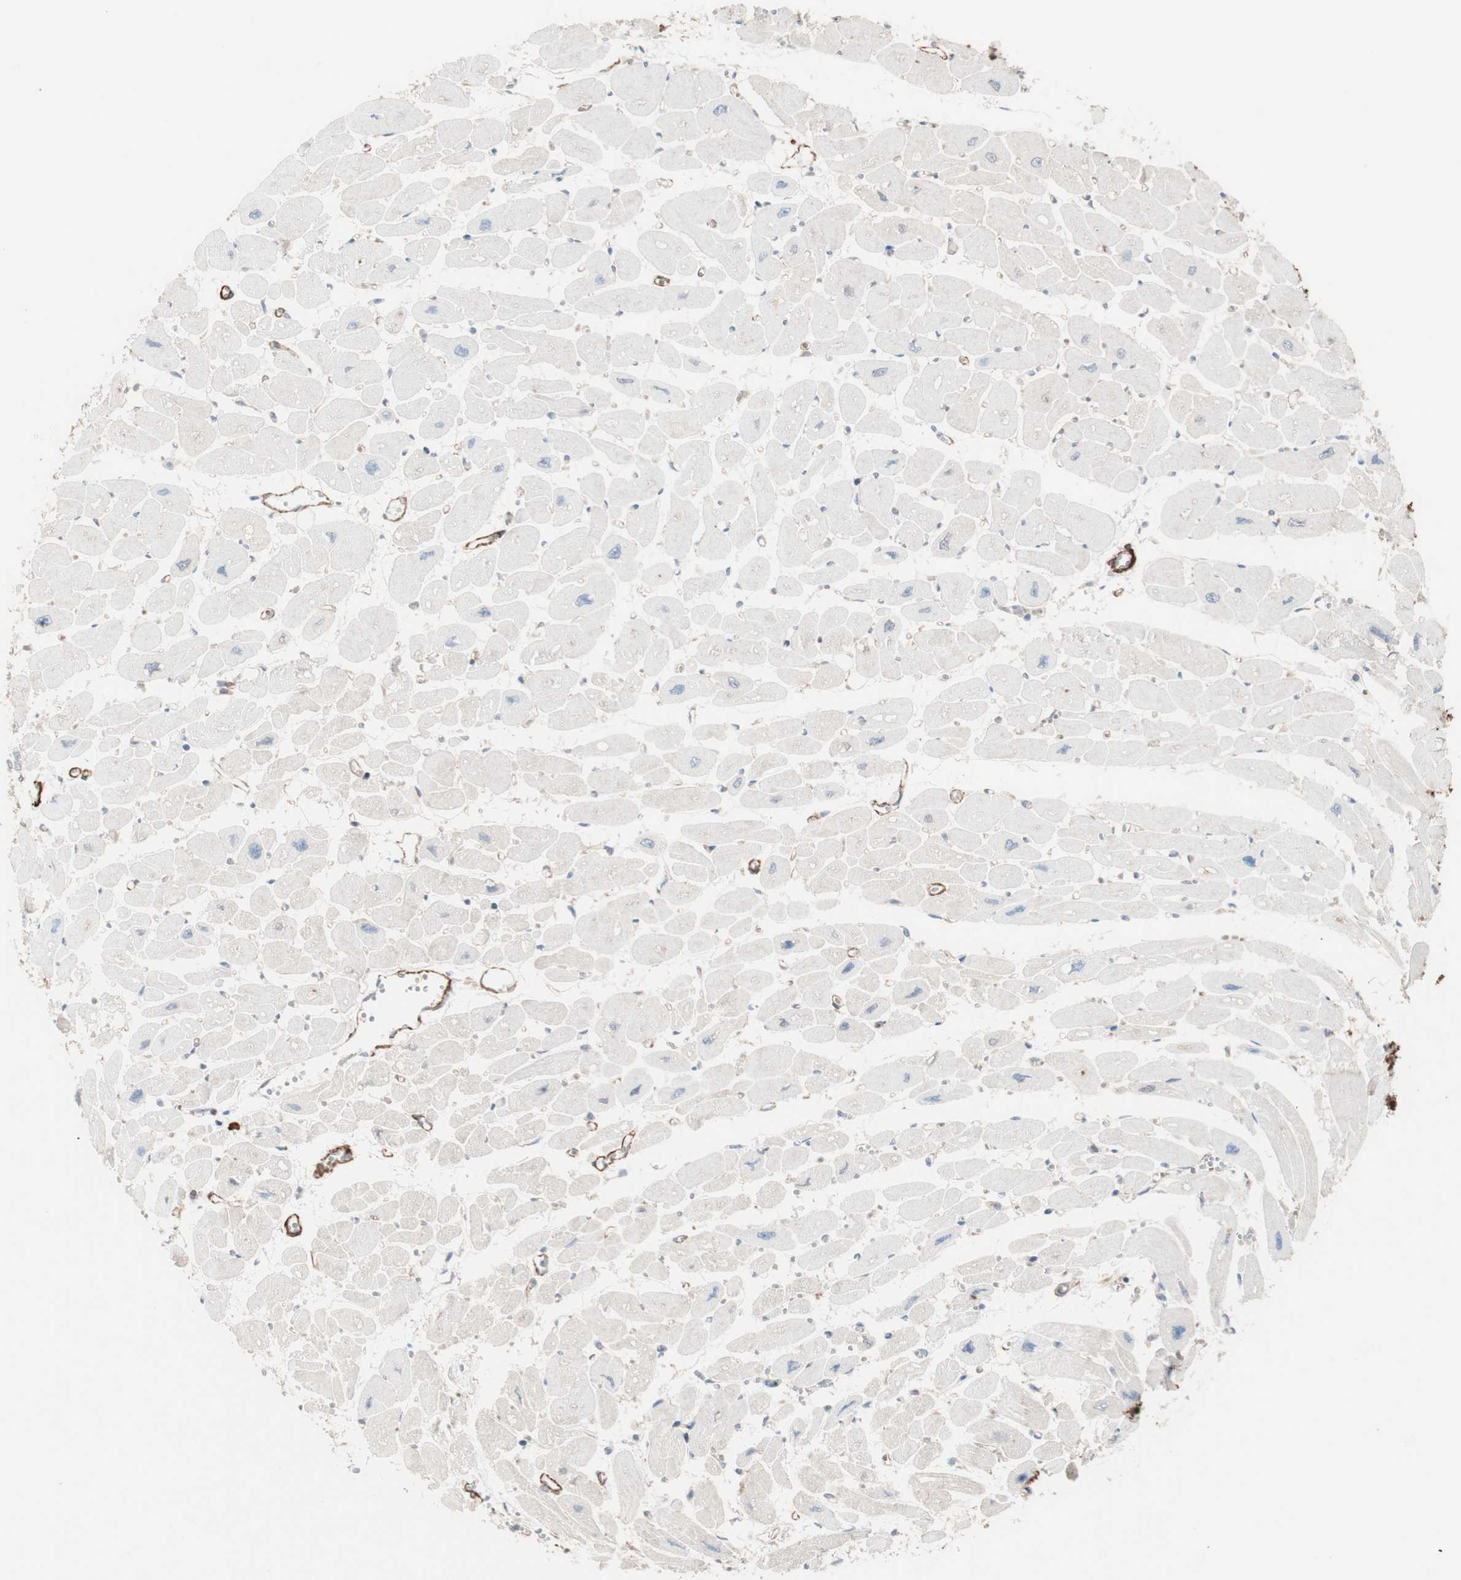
{"staining": {"intensity": "negative", "quantity": "none", "location": "none"}, "tissue": "heart muscle", "cell_type": "Cardiomyocytes", "image_type": "normal", "snomed": [{"axis": "morphology", "description": "Normal tissue, NOS"}, {"axis": "topography", "description": "Heart"}], "caption": "IHC micrograph of normal human heart muscle stained for a protein (brown), which exhibits no expression in cardiomyocytes.", "gene": "ALG5", "patient": {"sex": "female", "age": 54}}